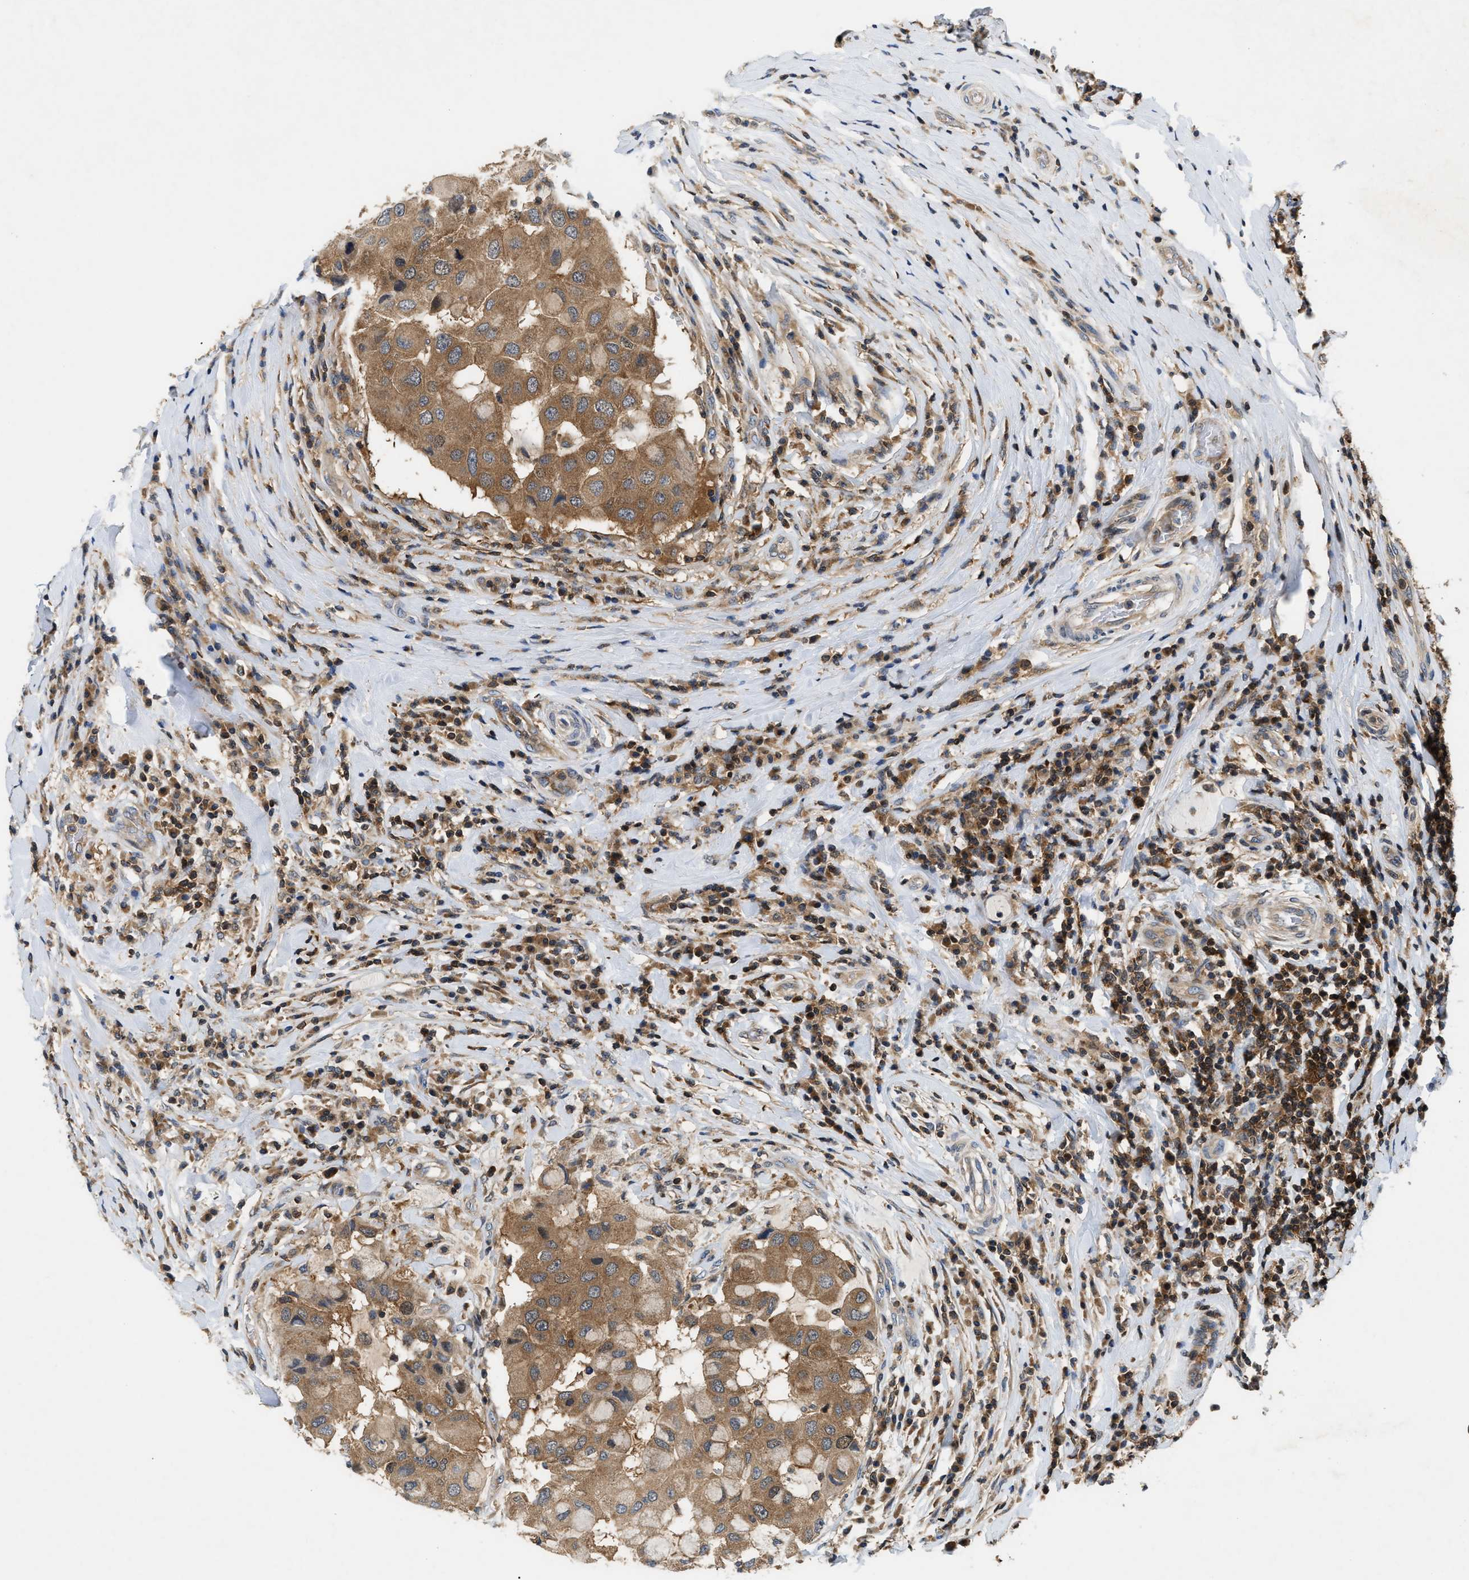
{"staining": {"intensity": "moderate", "quantity": ">75%", "location": "cytoplasmic/membranous"}, "tissue": "breast cancer", "cell_type": "Tumor cells", "image_type": "cancer", "snomed": [{"axis": "morphology", "description": "Duct carcinoma"}, {"axis": "topography", "description": "Breast"}], "caption": "Protein staining by immunohistochemistry (IHC) reveals moderate cytoplasmic/membranous expression in about >75% of tumor cells in breast cancer. The staining was performed using DAB to visualize the protein expression in brown, while the nuclei were stained in blue with hematoxylin (Magnification: 20x).", "gene": "CCM2", "patient": {"sex": "female", "age": 27}}